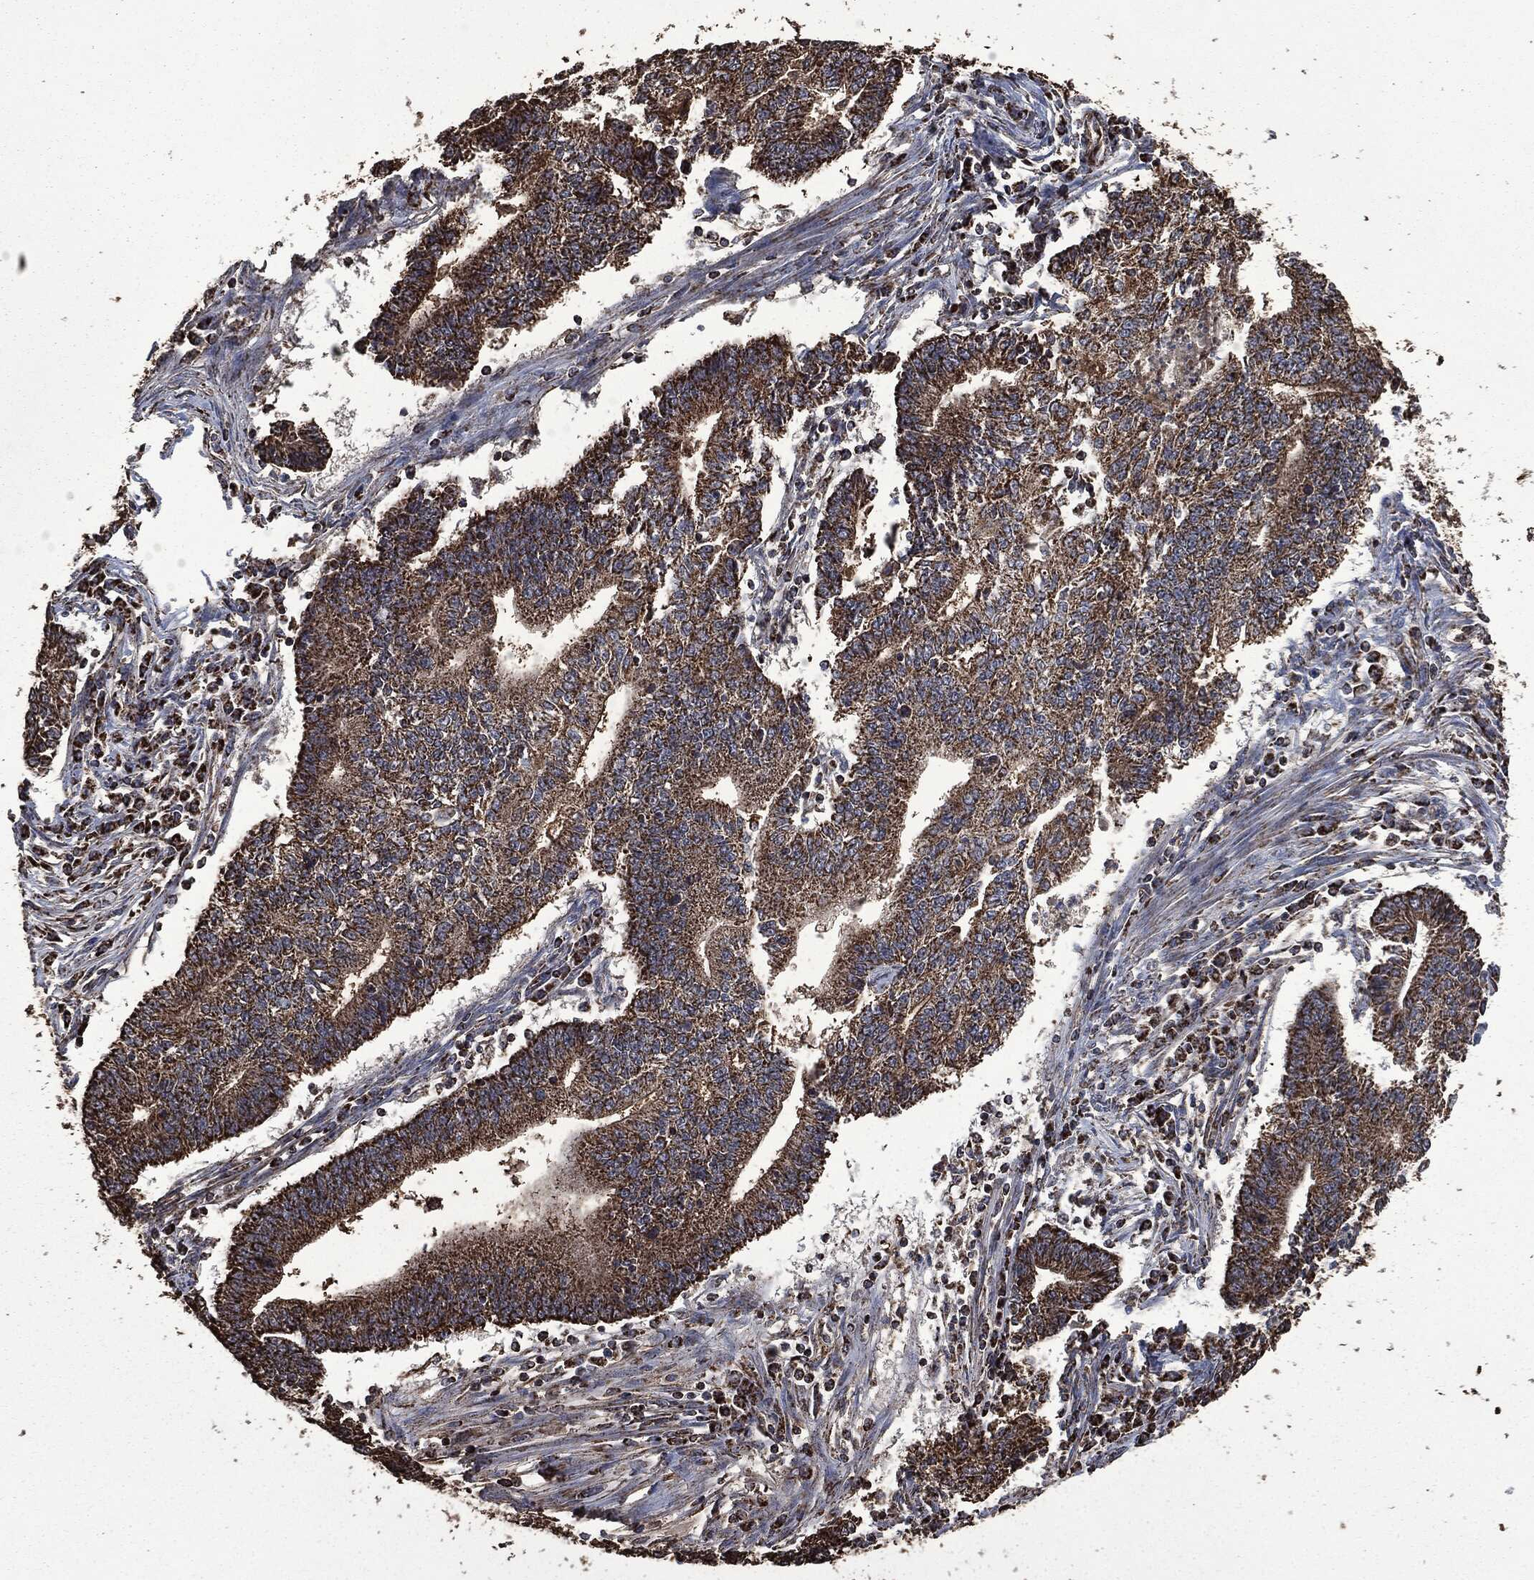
{"staining": {"intensity": "strong", "quantity": ">75%", "location": "cytoplasmic/membranous"}, "tissue": "endometrial cancer", "cell_type": "Tumor cells", "image_type": "cancer", "snomed": [{"axis": "morphology", "description": "Adenocarcinoma, NOS"}, {"axis": "topography", "description": "Uterus"}, {"axis": "topography", "description": "Endometrium"}], "caption": "Immunohistochemistry (IHC) histopathology image of human endometrial cancer stained for a protein (brown), which demonstrates high levels of strong cytoplasmic/membranous positivity in about >75% of tumor cells.", "gene": "LIG3", "patient": {"sex": "female", "age": 54}}